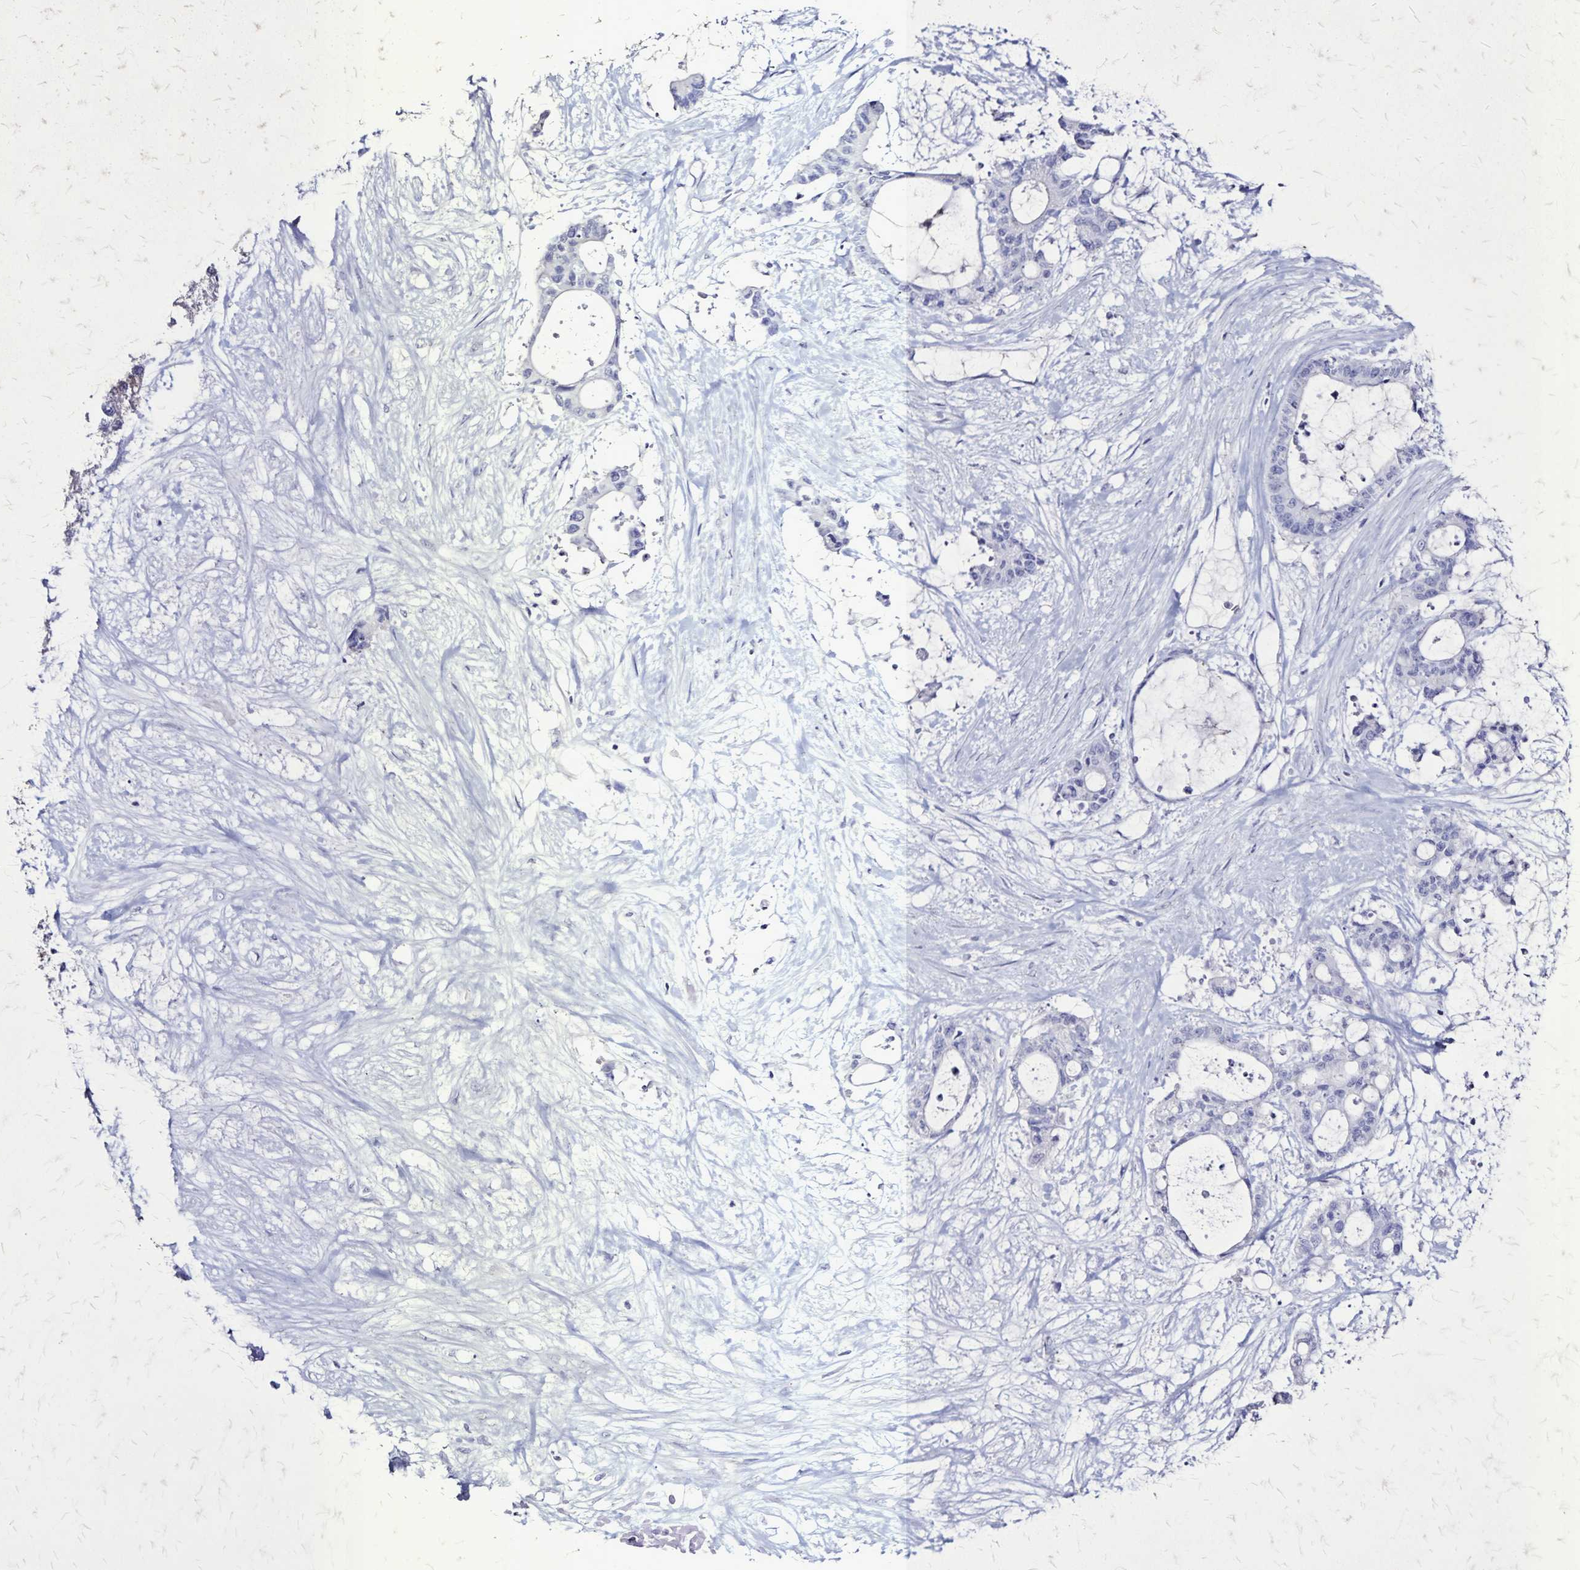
{"staining": {"intensity": "negative", "quantity": "none", "location": "none"}, "tissue": "liver cancer", "cell_type": "Tumor cells", "image_type": "cancer", "snomed": [{"axis": "morphology", "description": "Normal tissue, NOS"}, {"axis": "morphology", "description": "Cholangiocarcinoma"}, {"axis": "topography", "description": "Liver"}, {"axis": "topography", "description": "Peripheral nerve tissue"}], "caption": "Immunohistochemistry image of liver cancer (cholangiocarcinoma) stained for a protein (brown), which exhibits no positivity in tumor cells.", "gene": "PLXNA4", "patient": {"sex": "female", "age": 73}}